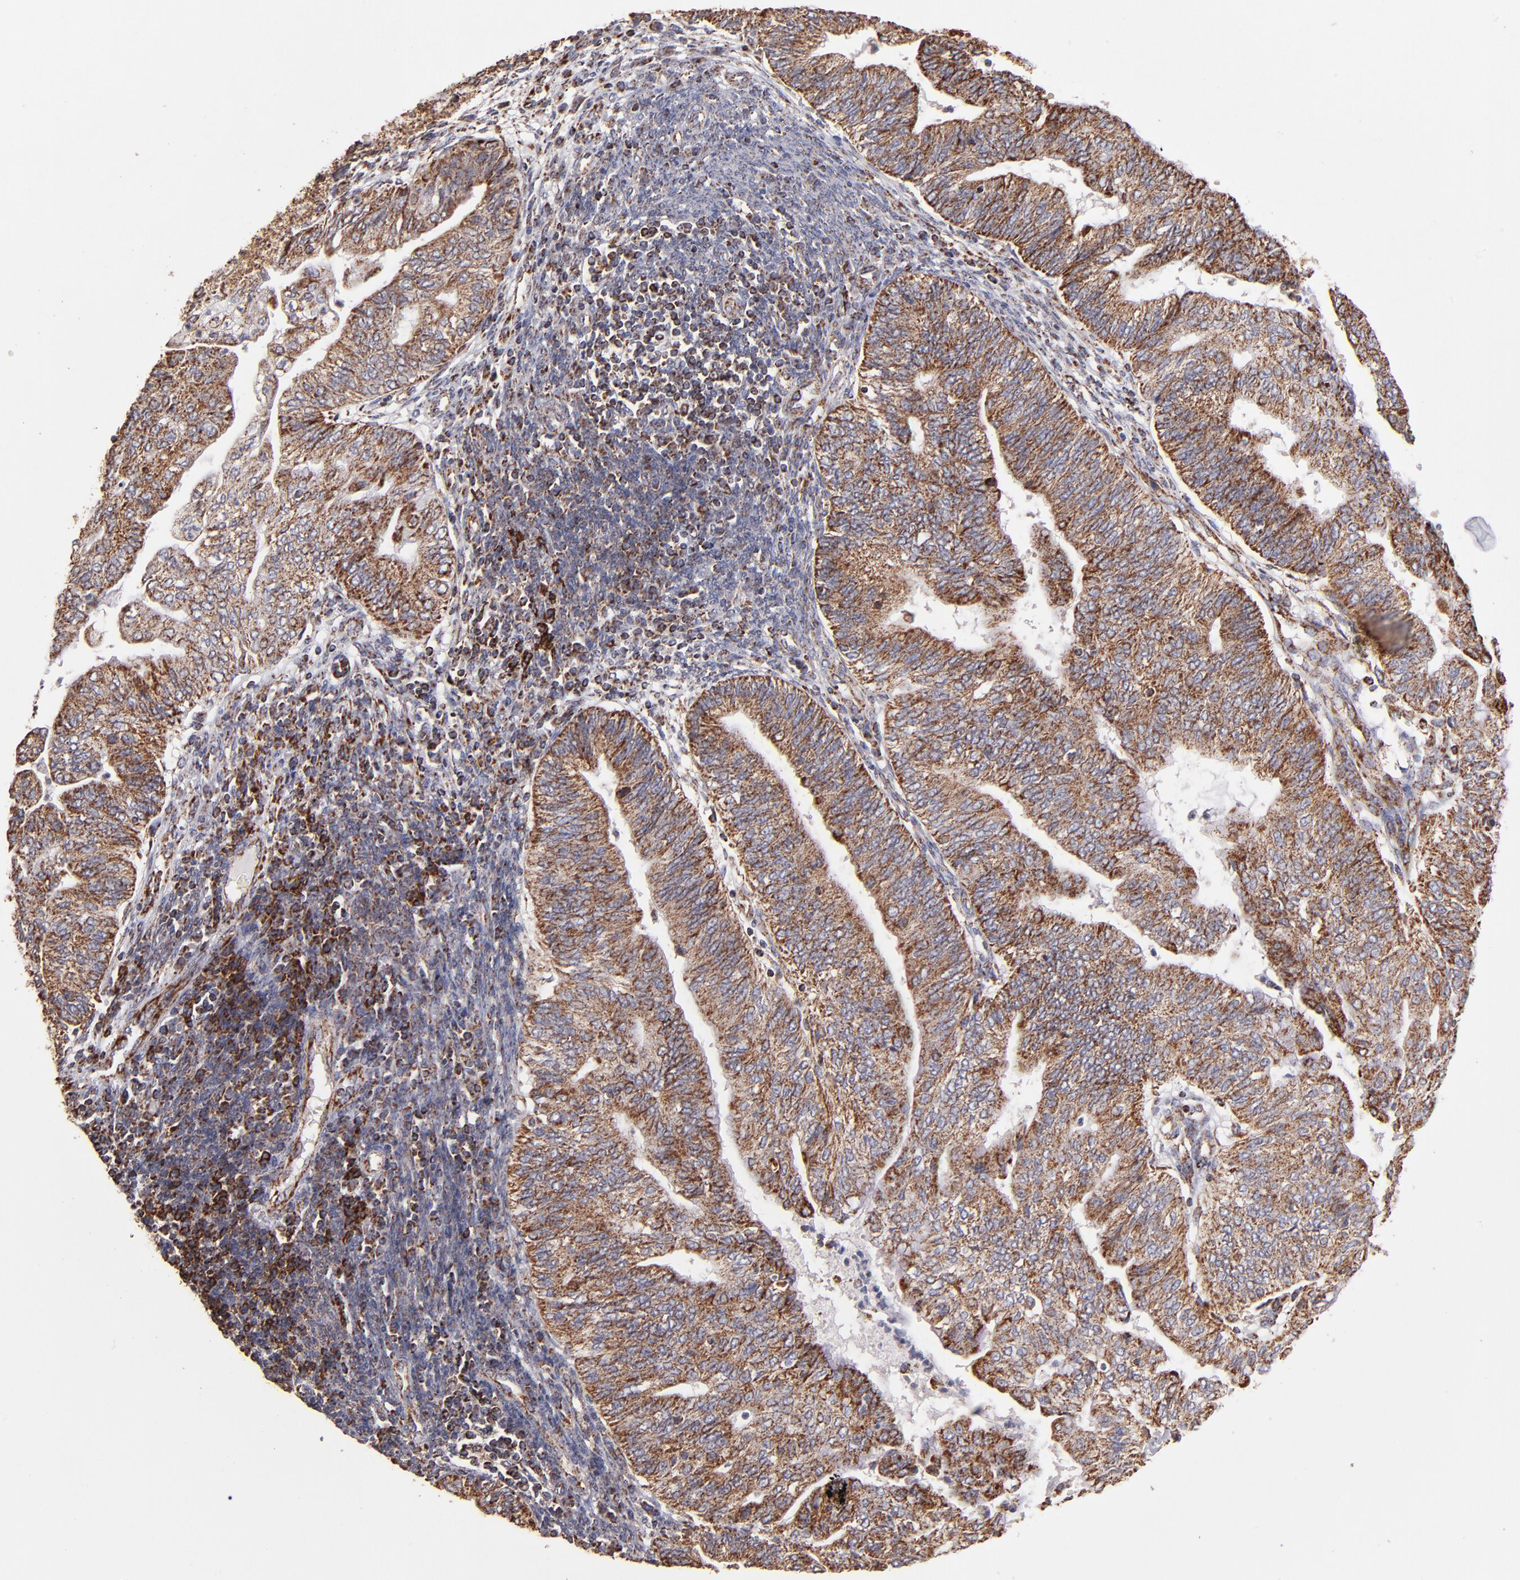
{"staining": {"intensity": "moderate", "quantity": ">75%", "location": "cytoplasmic/membranous"}, "tissue": "endometrial cancer", "cell_type": "Tumor cells", "image_type": "cancer", "snomed": [{"axis": "morphology", "description": "Adenocarcinoma, NOS"}, {"axis": "topography", "description": "Endometrium"}], "caption": "This photomicrograph shows immunohistochemistry (IHC) staining of human adenocarcinoma (endometrial), with medium moderate cytoplasmic/membranous expression in approximately >75% of tumor cells.", "gene": "DLST", "patient": {"sex": "female", "age": 59}}